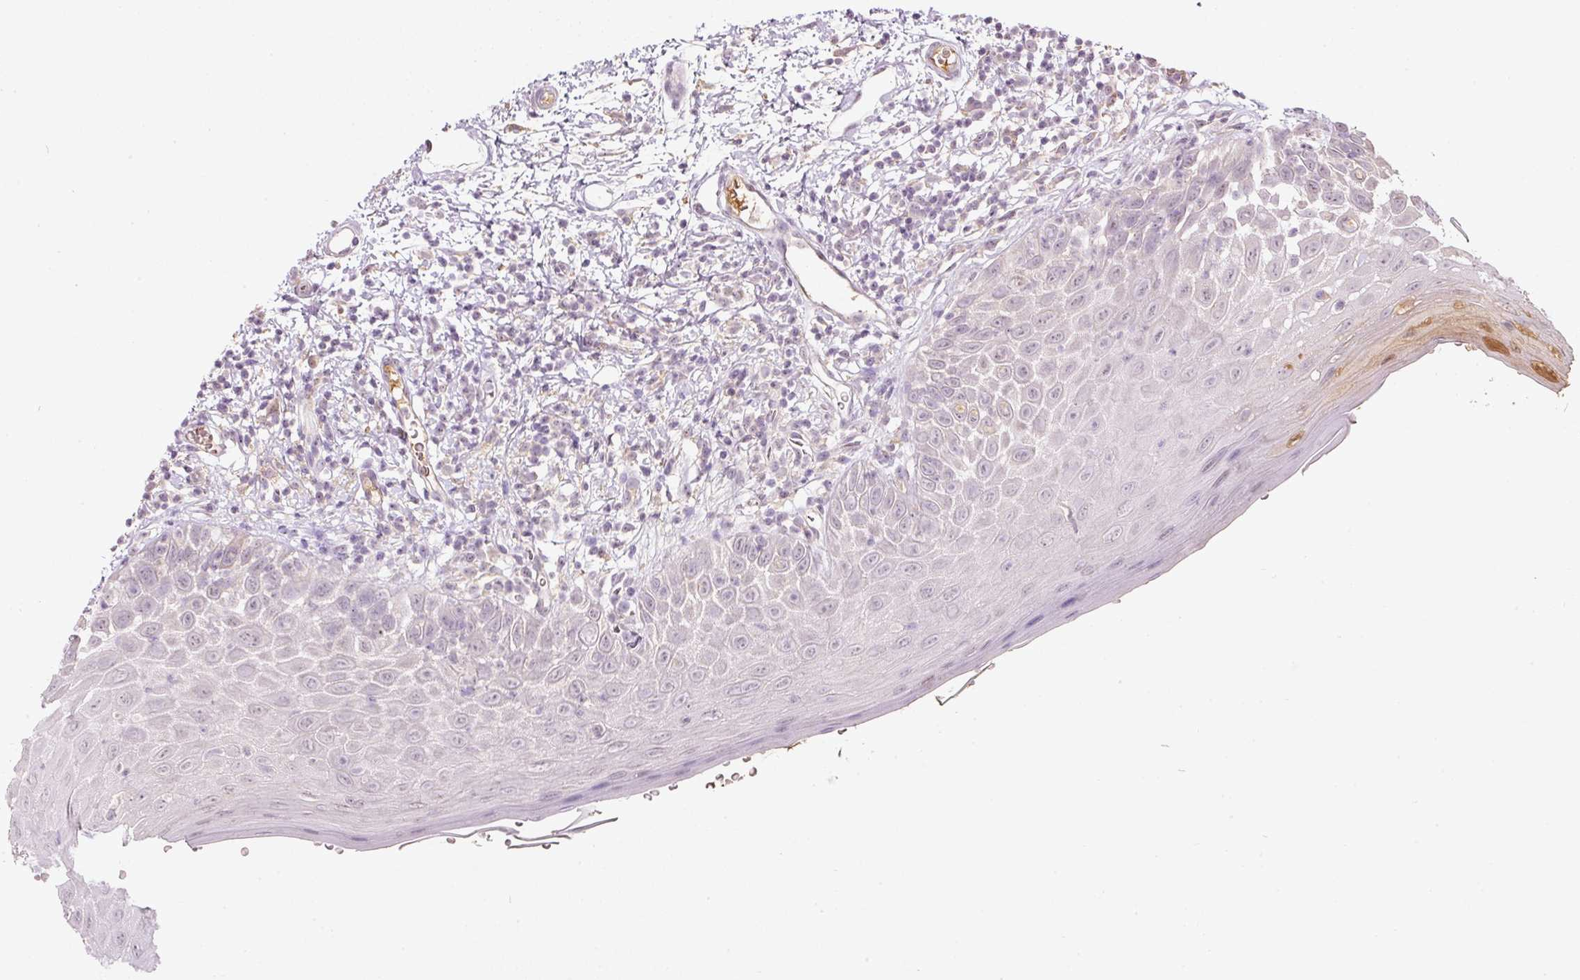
{"staining": {"intensity": "negative", "quantity": "none", "location": "none"}, "tissue": "oral mucosa", "cell_type": "Squamous epithelial cells", "image_type": "normal", "snomed": [{"axis": "morphology", "description": "Normal tissue, NOS"}, {"axis": "morphology", "description": "Squamous cell carcinoma, NOS"}, {"axis": "topography", "description": "Oral tissue"}, {"axis": "topography", "description": "Tounge, NOS"}, {"axis": "topography", "description": "Head-Neck"}], "caption": "A high-resolution histopathology image shows IHC staining of normal oral mucosa, which exhibits no significant staining in squamous epithelial cells.", "gene": "TMEM37", "patient": {"sex": "male", "age": 76}}